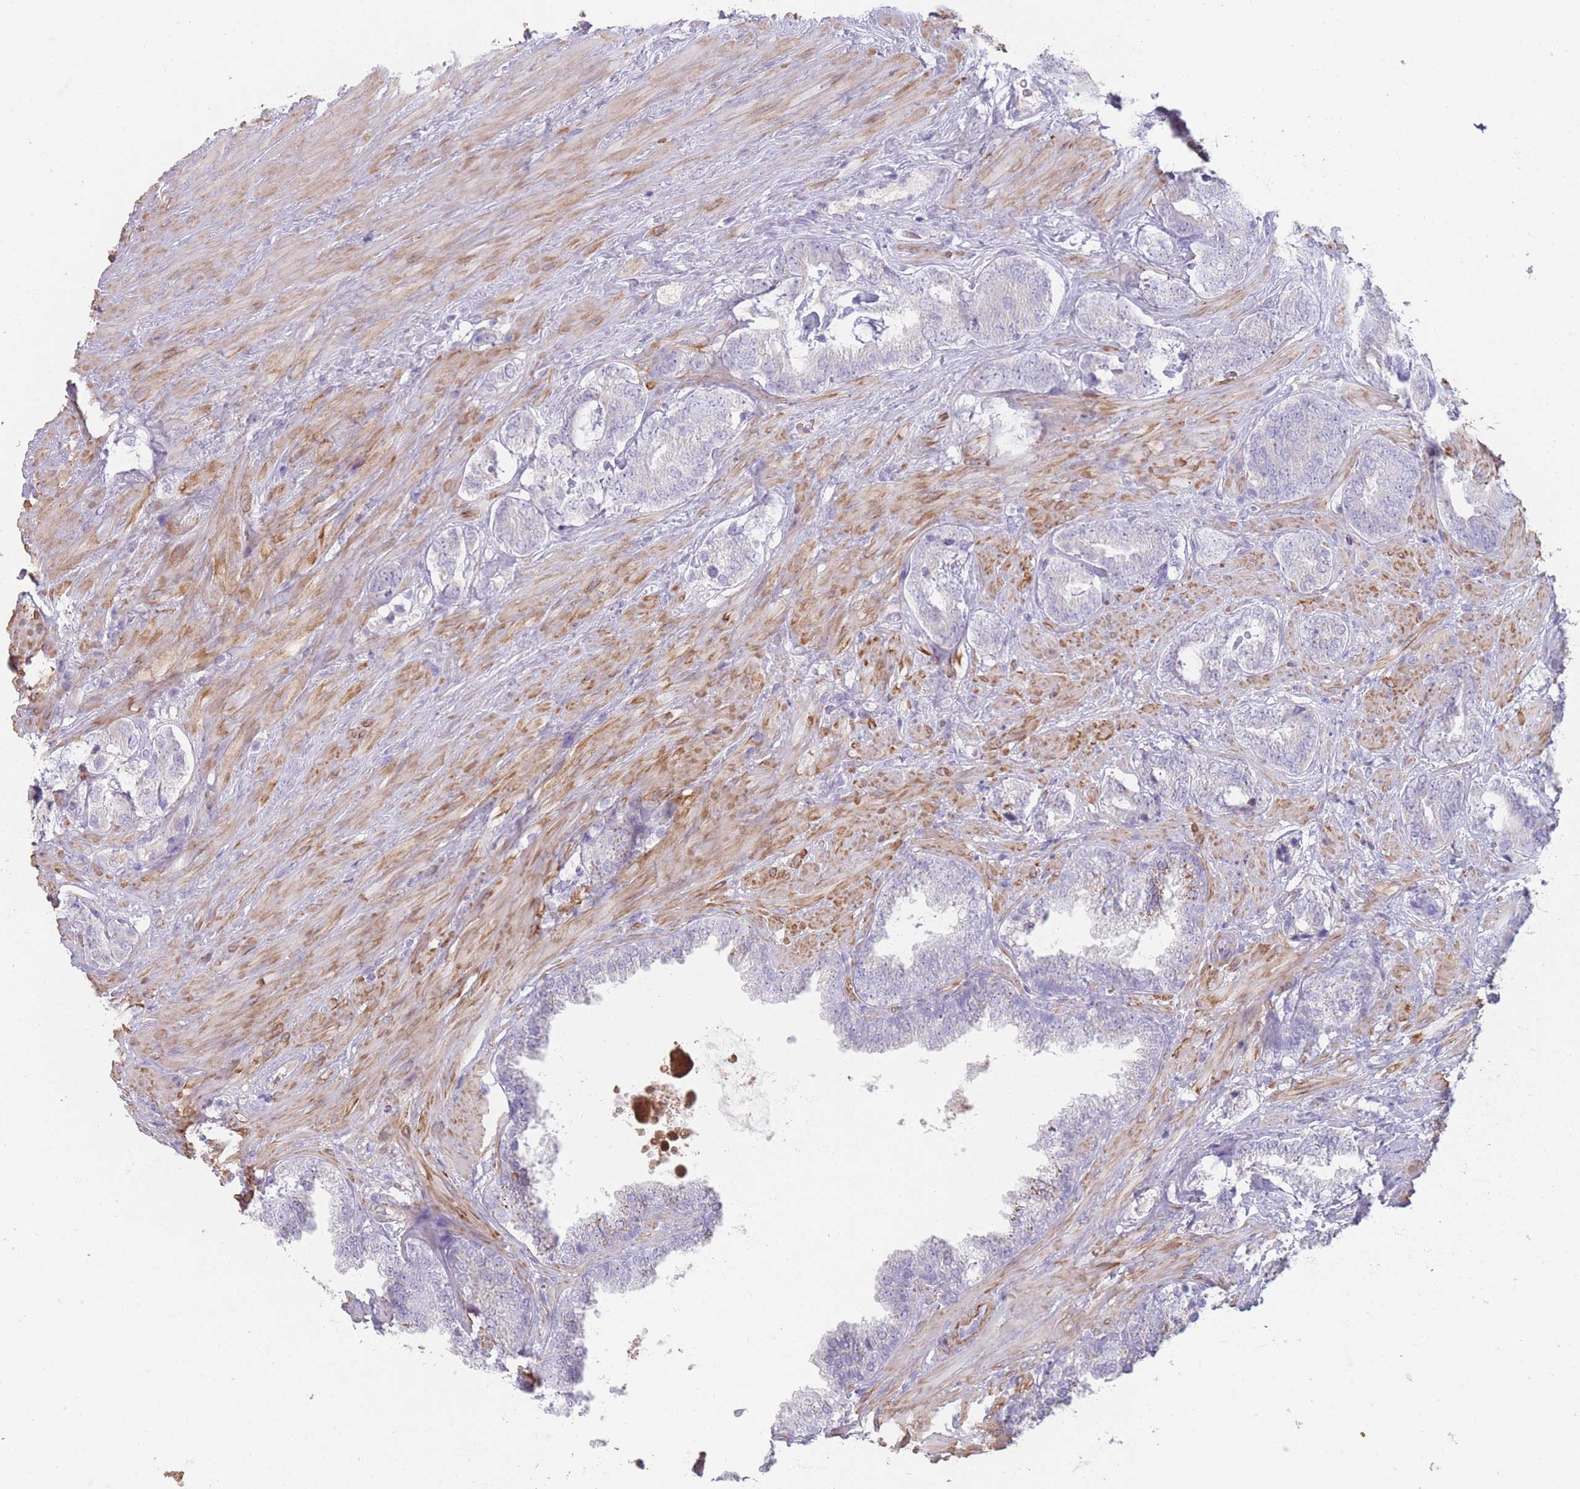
{"staining": {"intensity": "negative", "quantity": "none", "location": "none"}, "tissue": "prostate cancer", "cell_type": "Tumor cells", "image_type": "cancer", "snomed": [{"axis": "morphology", "description": "Adenocarcinoma, High grade"}, {"axis": "topography", "description": "Prostate"}], "caption": "Immunohistochemistry (IHC) micrograph of neoplastic tissue: human prostate adenocarcinoma (high-grade) stained with DAB (3,3'-diaminobenzidine) demonstrates no significant protein staining in tumor cells. Brightfield microscopy of immunohistochemistry stained with DAB (brown) and hematoxylin (blue), captured at high magnification.", "gene": "RHBG", "patient": {"sex": "male", "age": 71}}